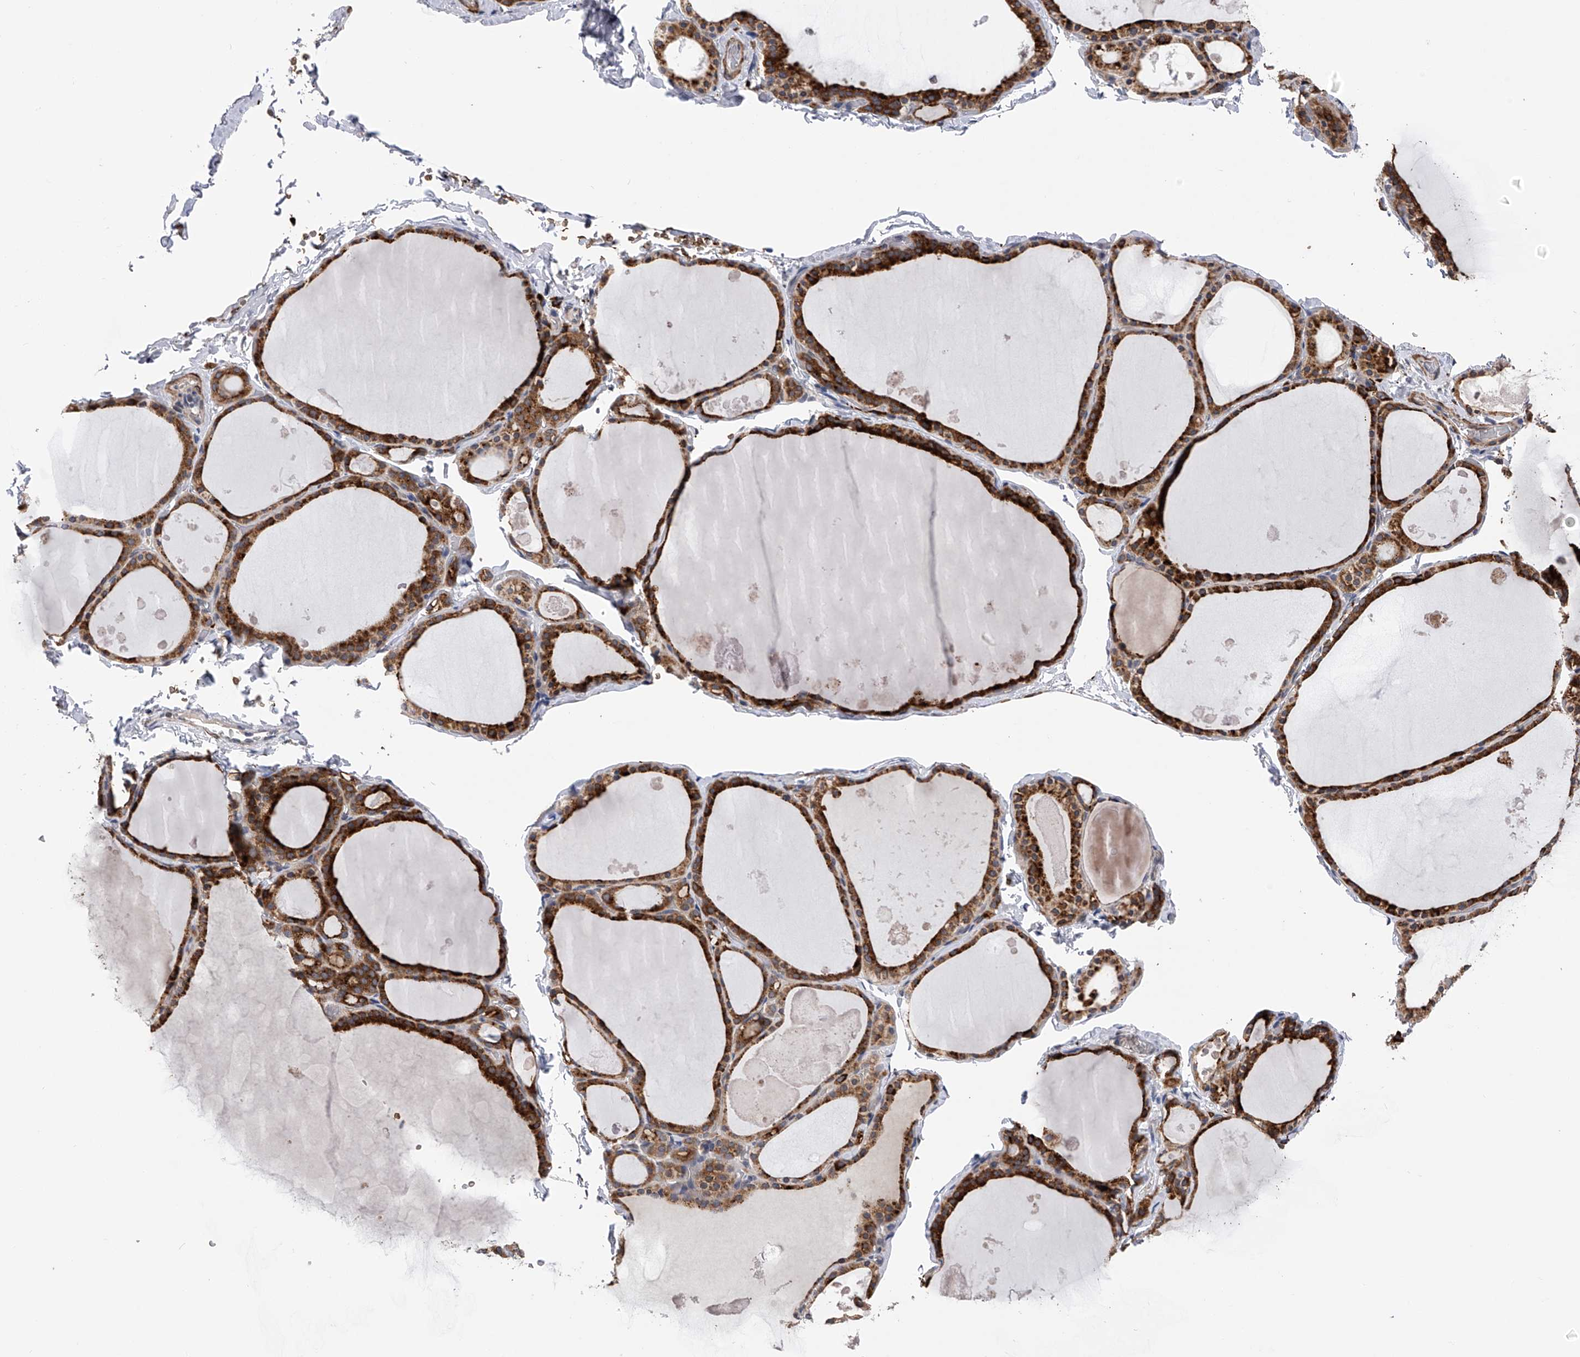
{"staining": {"intensity": "strong", "quantity": ">75%", "location": "cytoplasmic/membranous"}, "tissue": "thyroid gland", "cell_type": "Glandular cells", "image_type": "normal", "snomed": [{"axis": "morphology", "description": "Normal tissue, NOS"}, {"axis": "topography", "description": "Thyroid gland"}], "caption": "A brown stain labels strong cytoplasmic/membranous expression of a protein in glandular cells of benign human thyroid gland. (DAB (3,3'-diaminobenzidine) = brown stain, brightfield microscopy at high magnification).", "gene": "SPOCK1", "patient": {"sex": "male", "age": 56}}